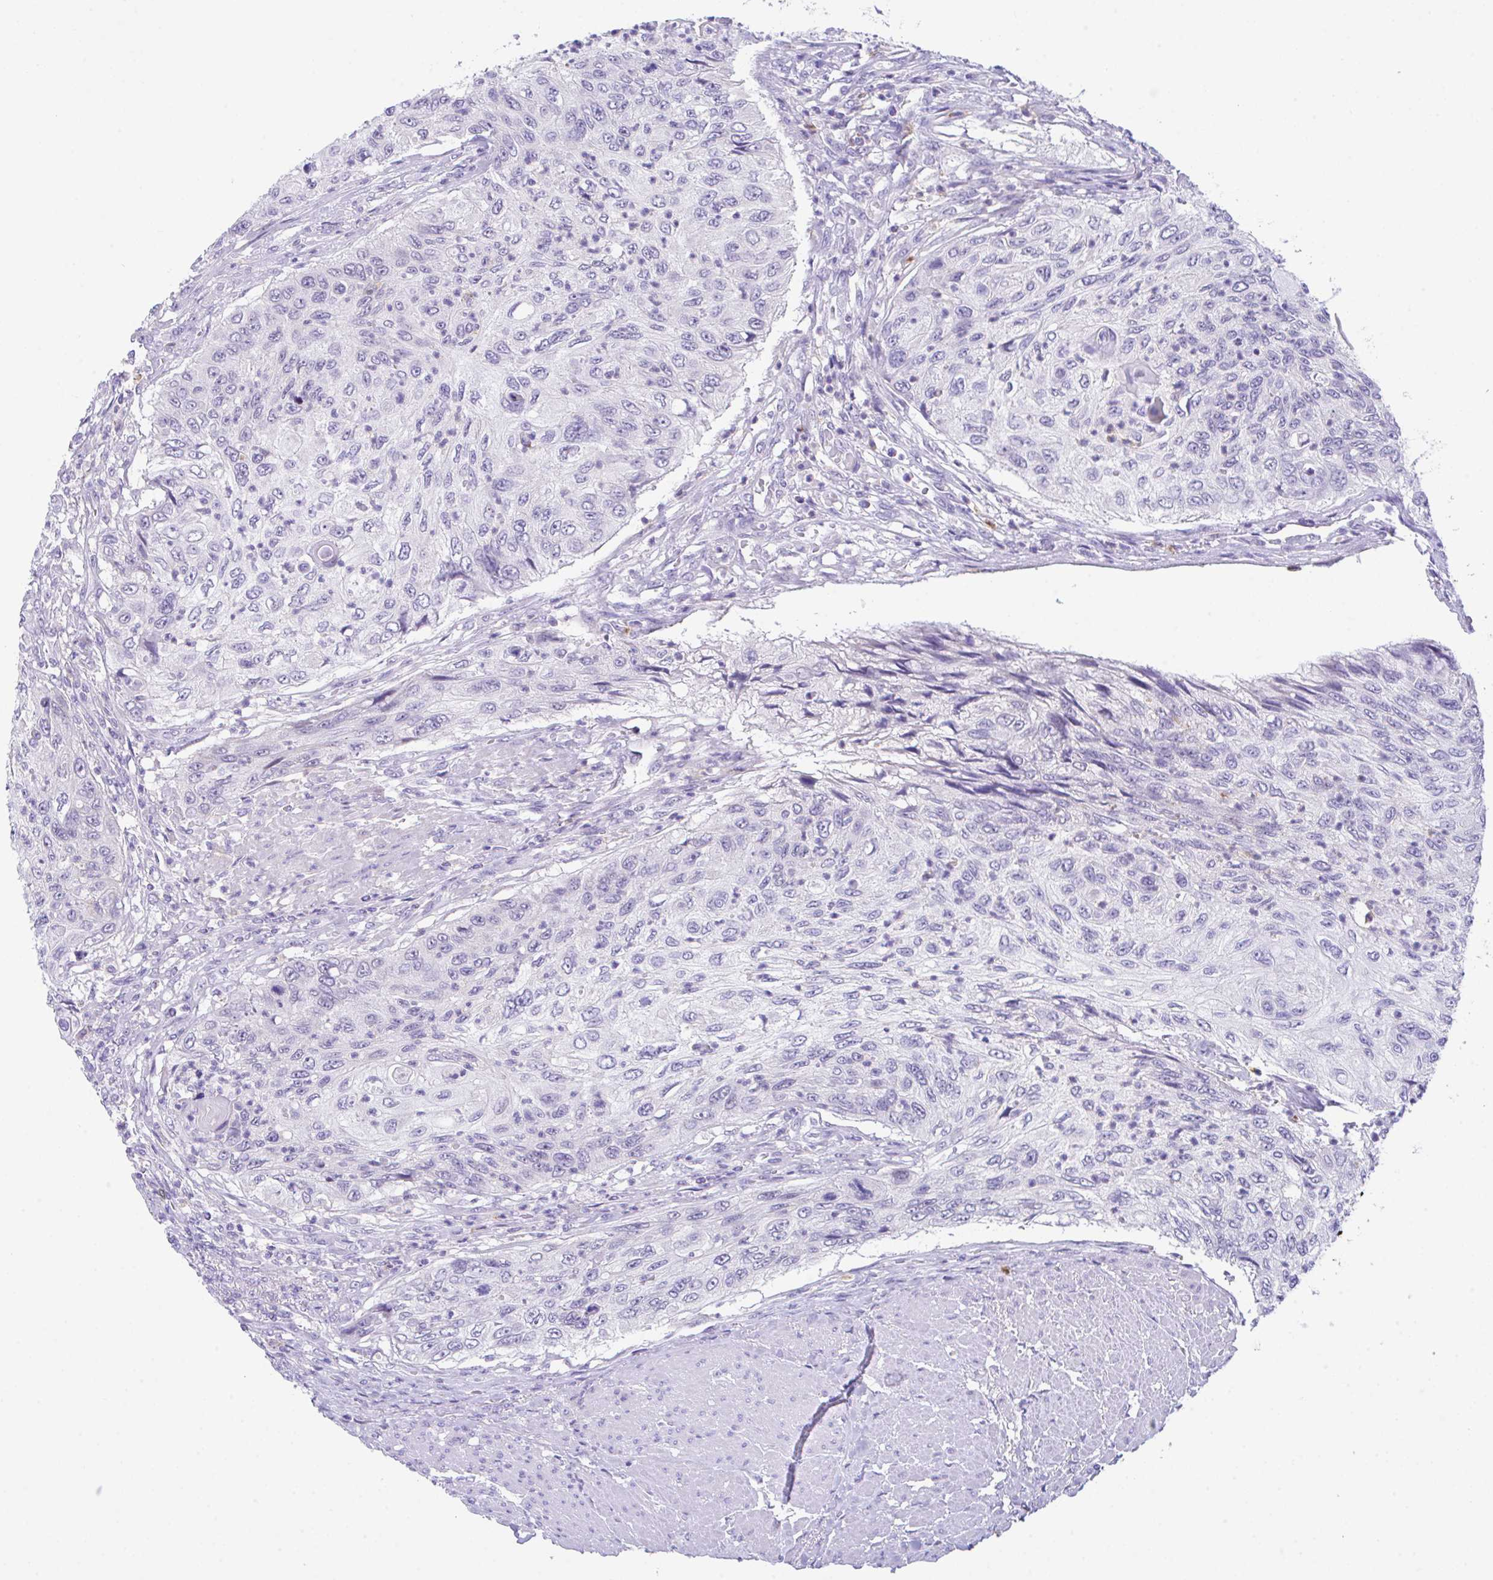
{"staining": {"intensity": "negative", "quantity": "none", "location": "none"}, "tissue": "urothelial cancer", "cell_type": "Tumor cells", "image_type": "cancer", "snomed": [{"axis": "morphology", "description": "Urothelial carcinoma, High grade"}, {"axis": "topography", "description": "Urinary bladder"}], "caption": "There is no significant expression in tumor cells of urothelial carcinoma (high-grade).", "gene": "HOXB4", "patient": {"sex": "female", "age": 60}}